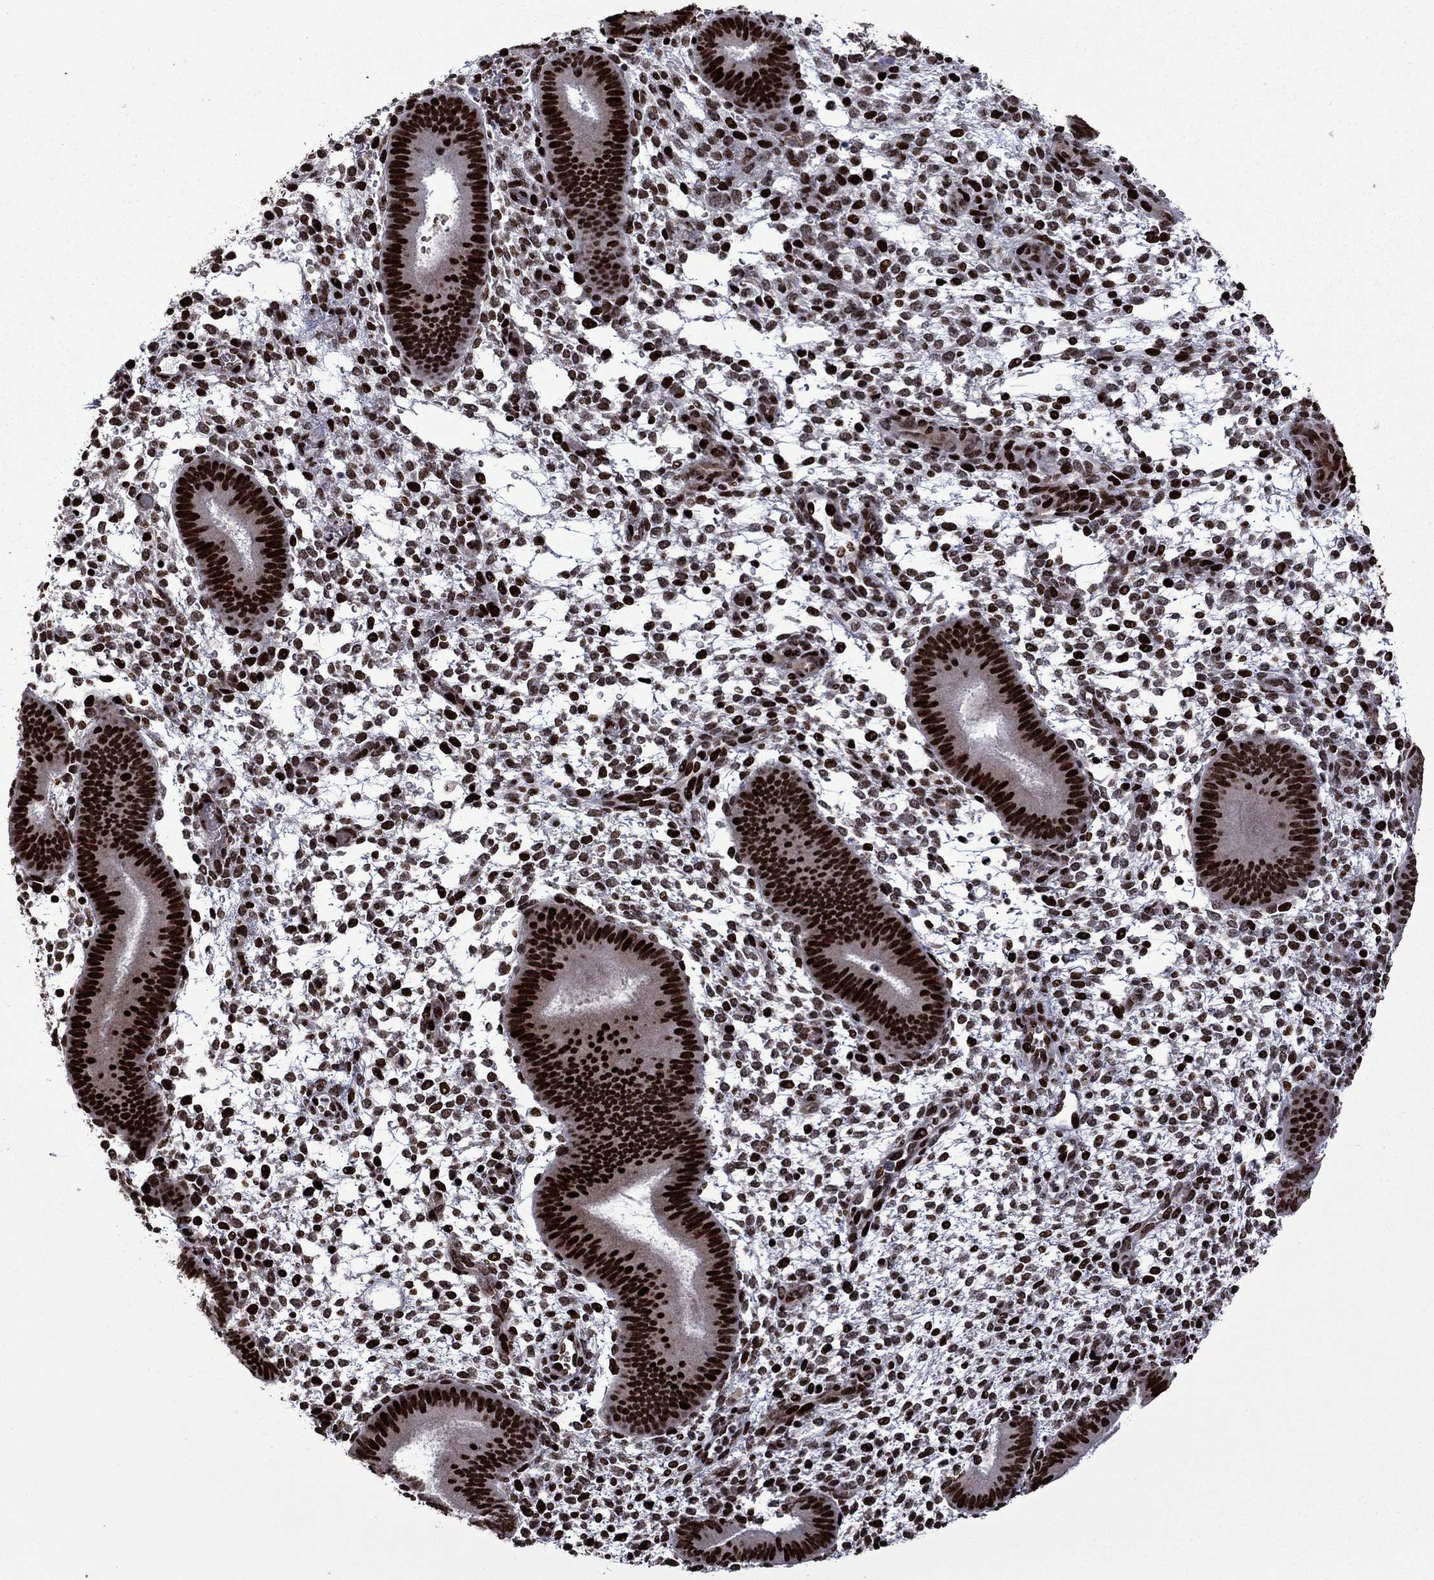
{"staining": {"intensity": "strong", "quantity": ">75%", "location": "nuclear"}, "tissue": "endometrium", "cell_type": "Cells in endometrial stroma", "image_type": "normal", "snomed": [{"axis": "morphology", "description": "Normal tissue, NOS"}, {"axis": "topography", "description": "Endometrium"}], "caption": "Human endometrium stained with a brown dye displays strong nuclear positive expression in about >75% of cells in endometrial stroma.", "gene": "LIMK1", "patient": {"sex": "female", "age": 39}}